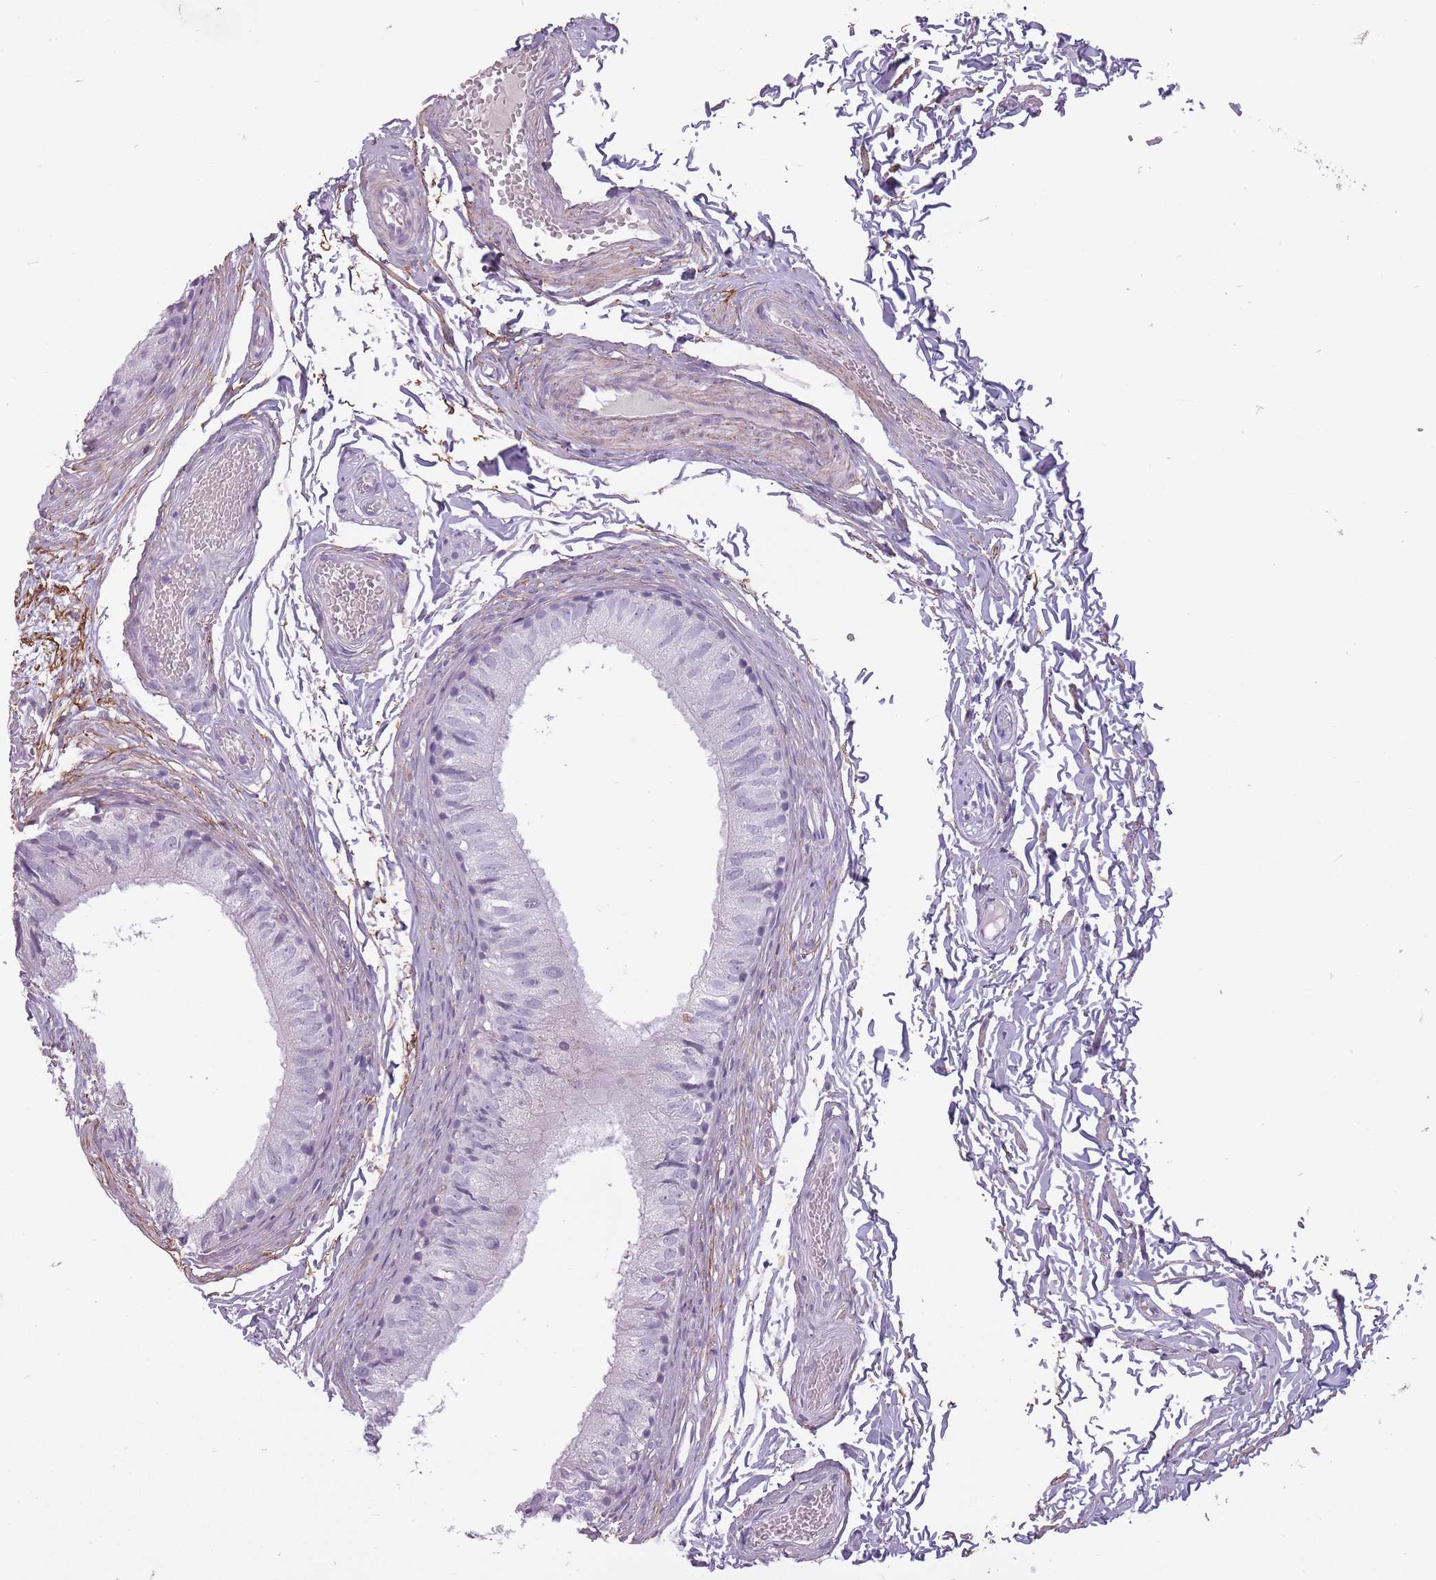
{"staining": {"intensity": "negative", "quantity": "none", "location": "none"}, "tissue": "epididymis", "cell_type": "Glandular cells", "image_type": "normal", "snomed": [{"axis": "morphology", "description": "Normal tissue, NOS"}, {"axis": "topography", "description": "Epididymis"}], "caption": "A micrograph of epididymis stained for a protein demonstrates no brown staining in glandular cells. (Brightfield microscopy of DAB (3,3'-diaminobenzidine) IHC at high magnification).", "gene": "RFX4", "patient": {"sex": "male", "age": 37}}